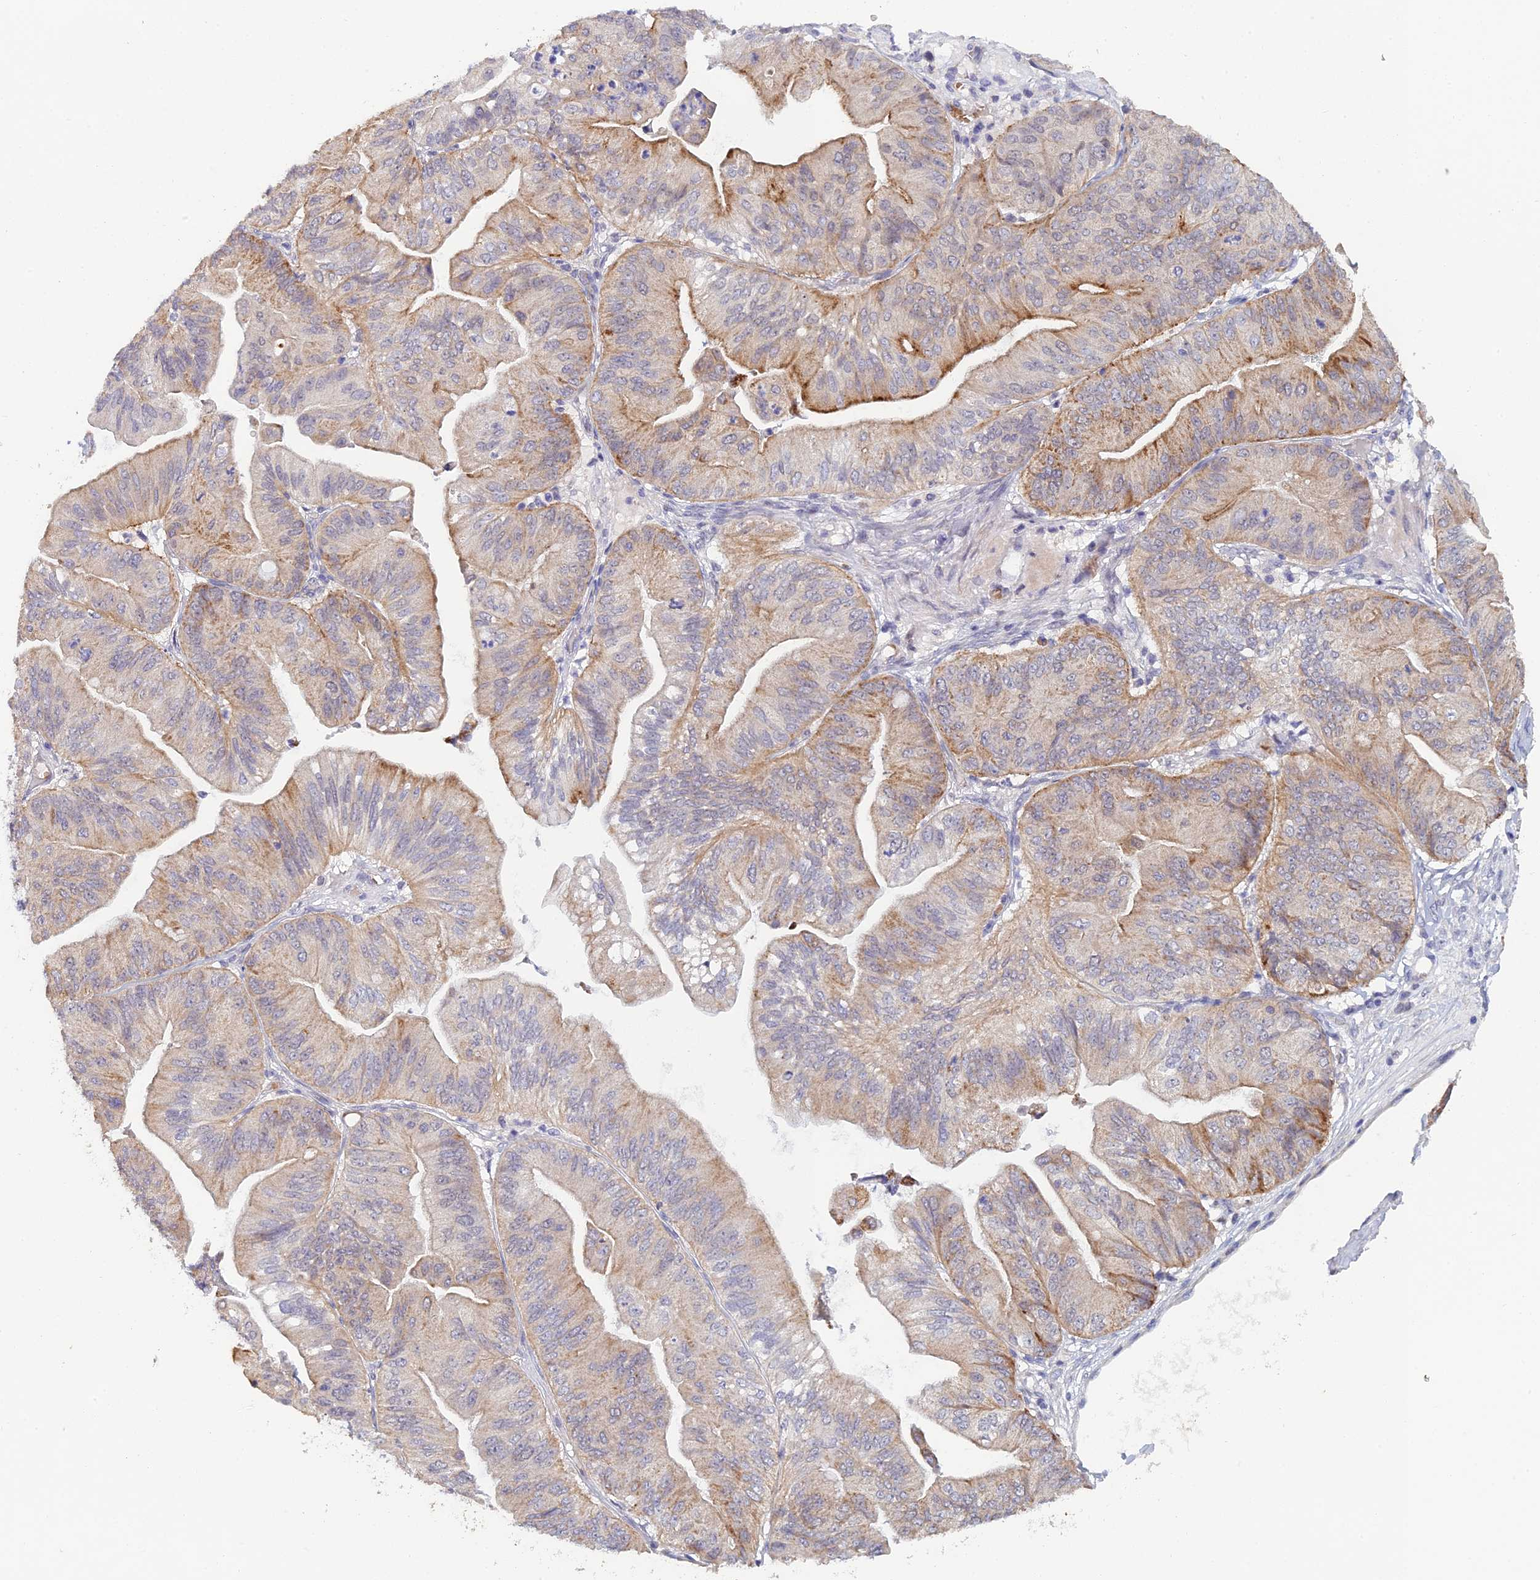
{"staining": {"intensity": "moderate", "quantity": "25%-75%", "location": "cytoplasmic/membranous"}, "tissue": "ovarian cancer", "cell_type": "Tumor cells", "image_type": "cancer", "snomed": [{"axis": "morphology", "description": "Cystadenocarcinoma, mucinous, NOS"}, {"axis": "topography", "description": "Ovary"}], "caption": "A micrograph of ovarian cancer stained for a protein displays moderate cytoplasmic/membranous brown staining in tumor cells. The protein of interest is shown in brown color, while the nuclei are stained blue.", "gene": "GIPC1", "patient": {"sex": "female", "age": 61}}